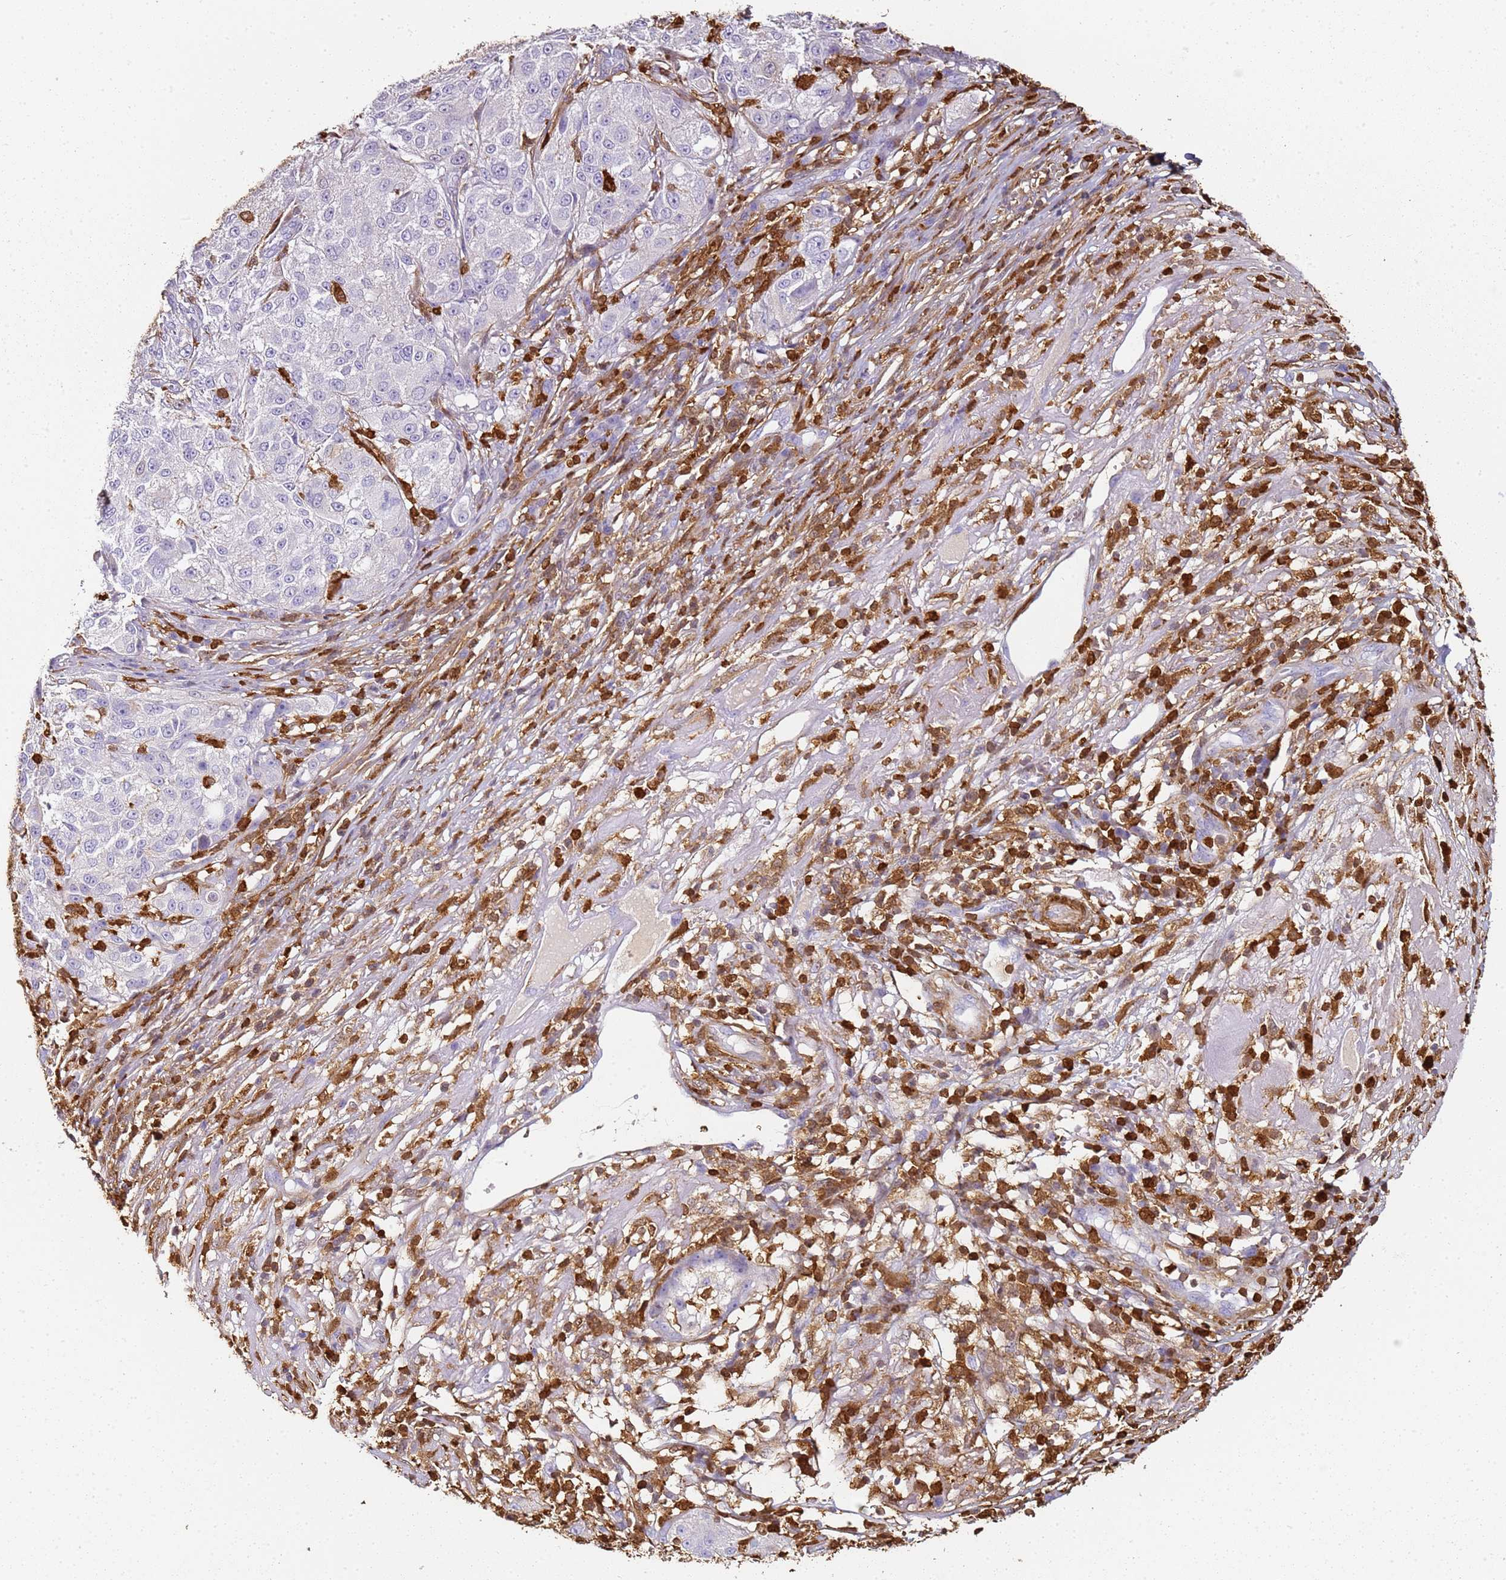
{"staining": {"intensity": "negative", "quantity": "none", "location": "none"}, "tissue": "melanoma", "cell_type": "Tumor cells", "image_type": "cancer", "snomed": [{"axis": "morphology", "description": "Necrosis, NOS"}, {"axis": "morphology", "description": "Malignant melanoma, NOS"}, {"axis": "topography", "description": "Skin"}], "caption": "Immunohistochemical staining of melanoma exhibits no significant staining in tumor cells.", "gene": "S100A4", "patient": {"sex": "female", "age": 87}}